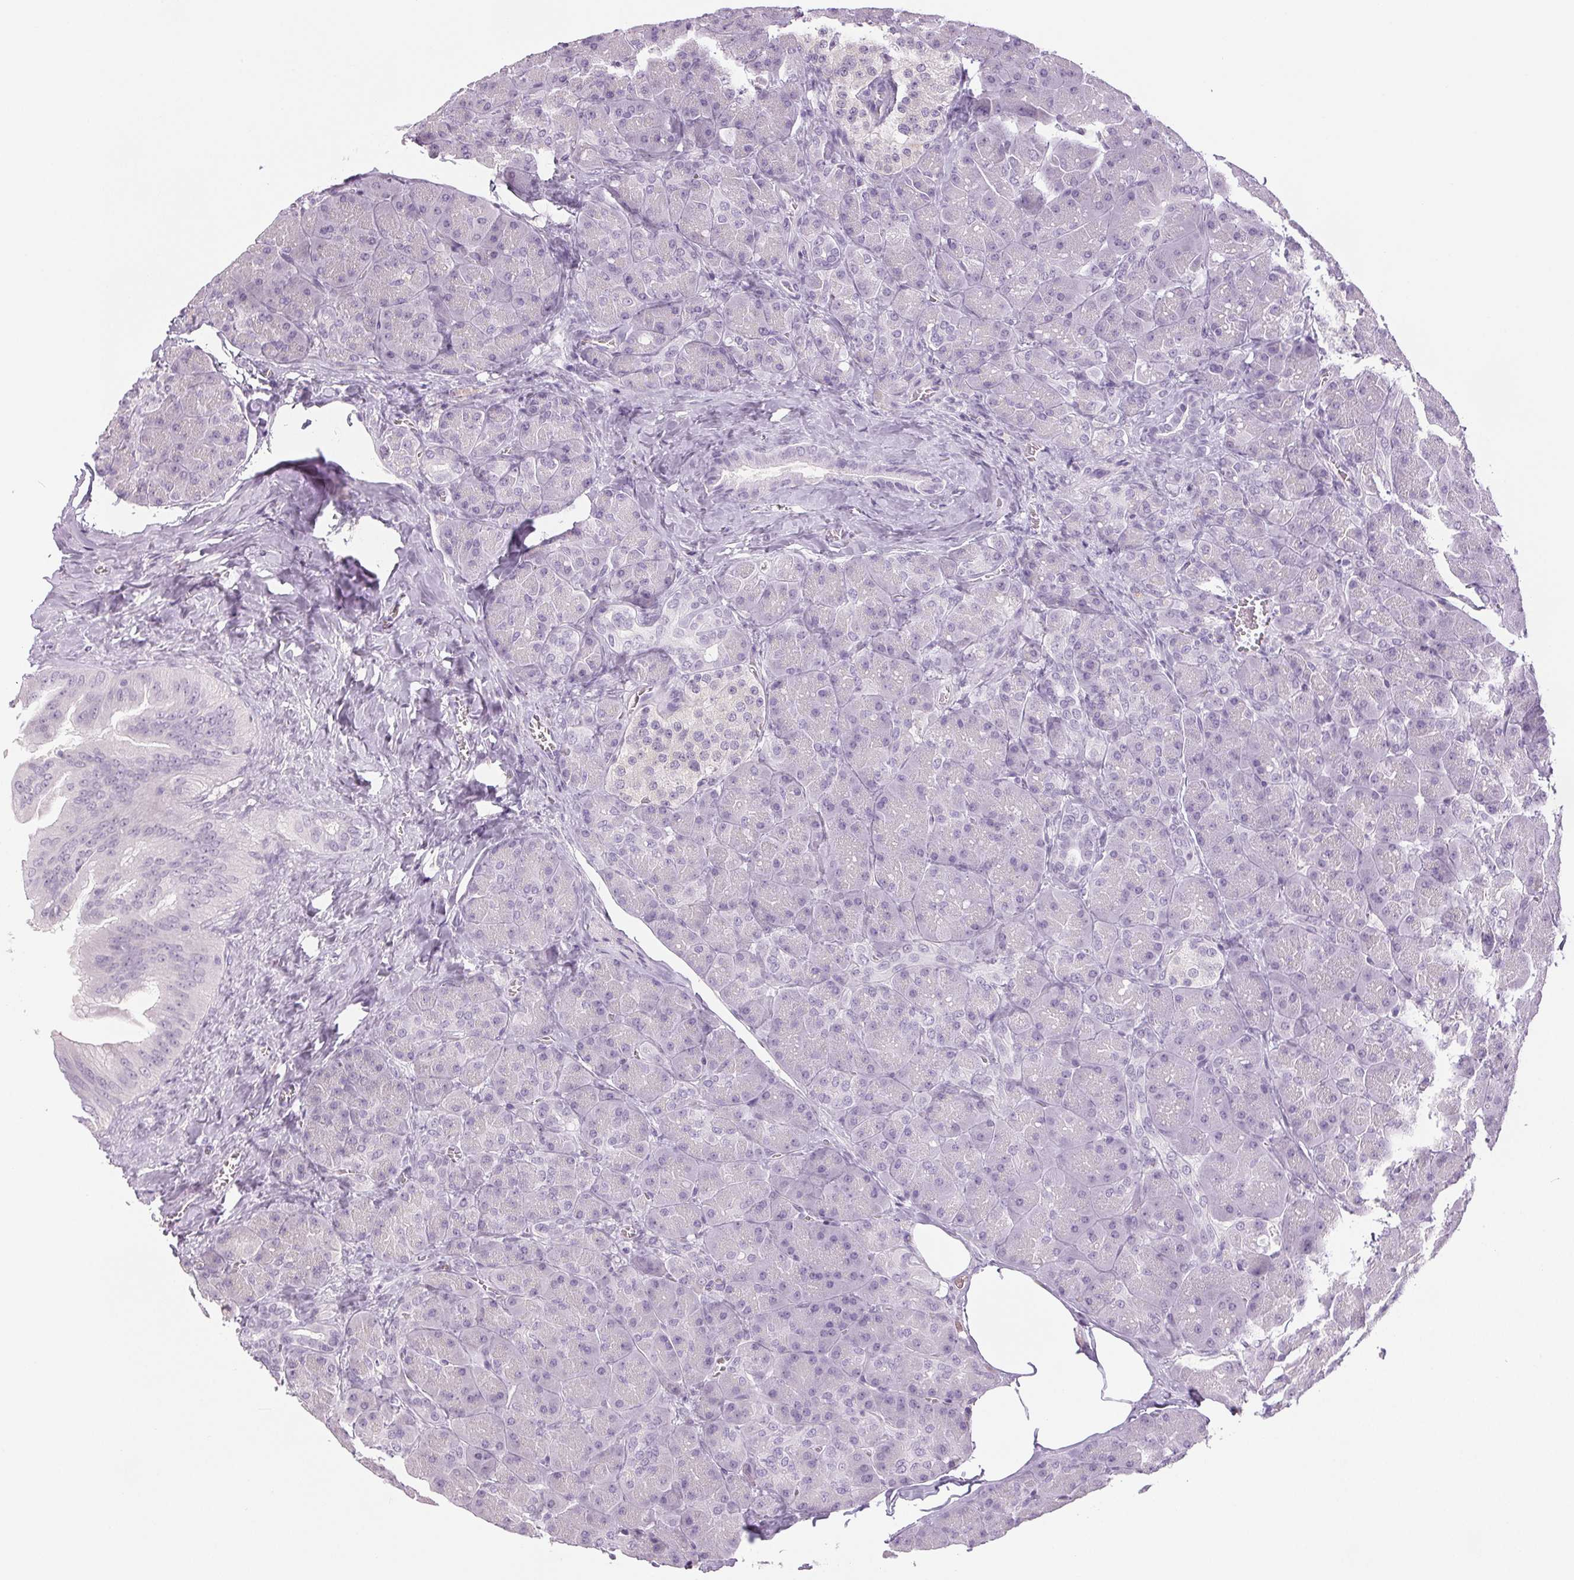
{"staining": {"intensity": "negative", "quantity": "none", "location": "none"}, "tissue": "pancreas", "cell_type": "Exocrine glandular cells", "image_type": "normal", "snomed": [{"axis": "morphology", "description": "Normal tissue, NOS"}, {"axis": "topography", "description": "Pancreas"}], "caption": "An image of pancreas stained for a protein displays no brown staining in exocrine glandular cells.", "gene": "DNAJC6", "patient": {"sex": "male", "age": 55}}